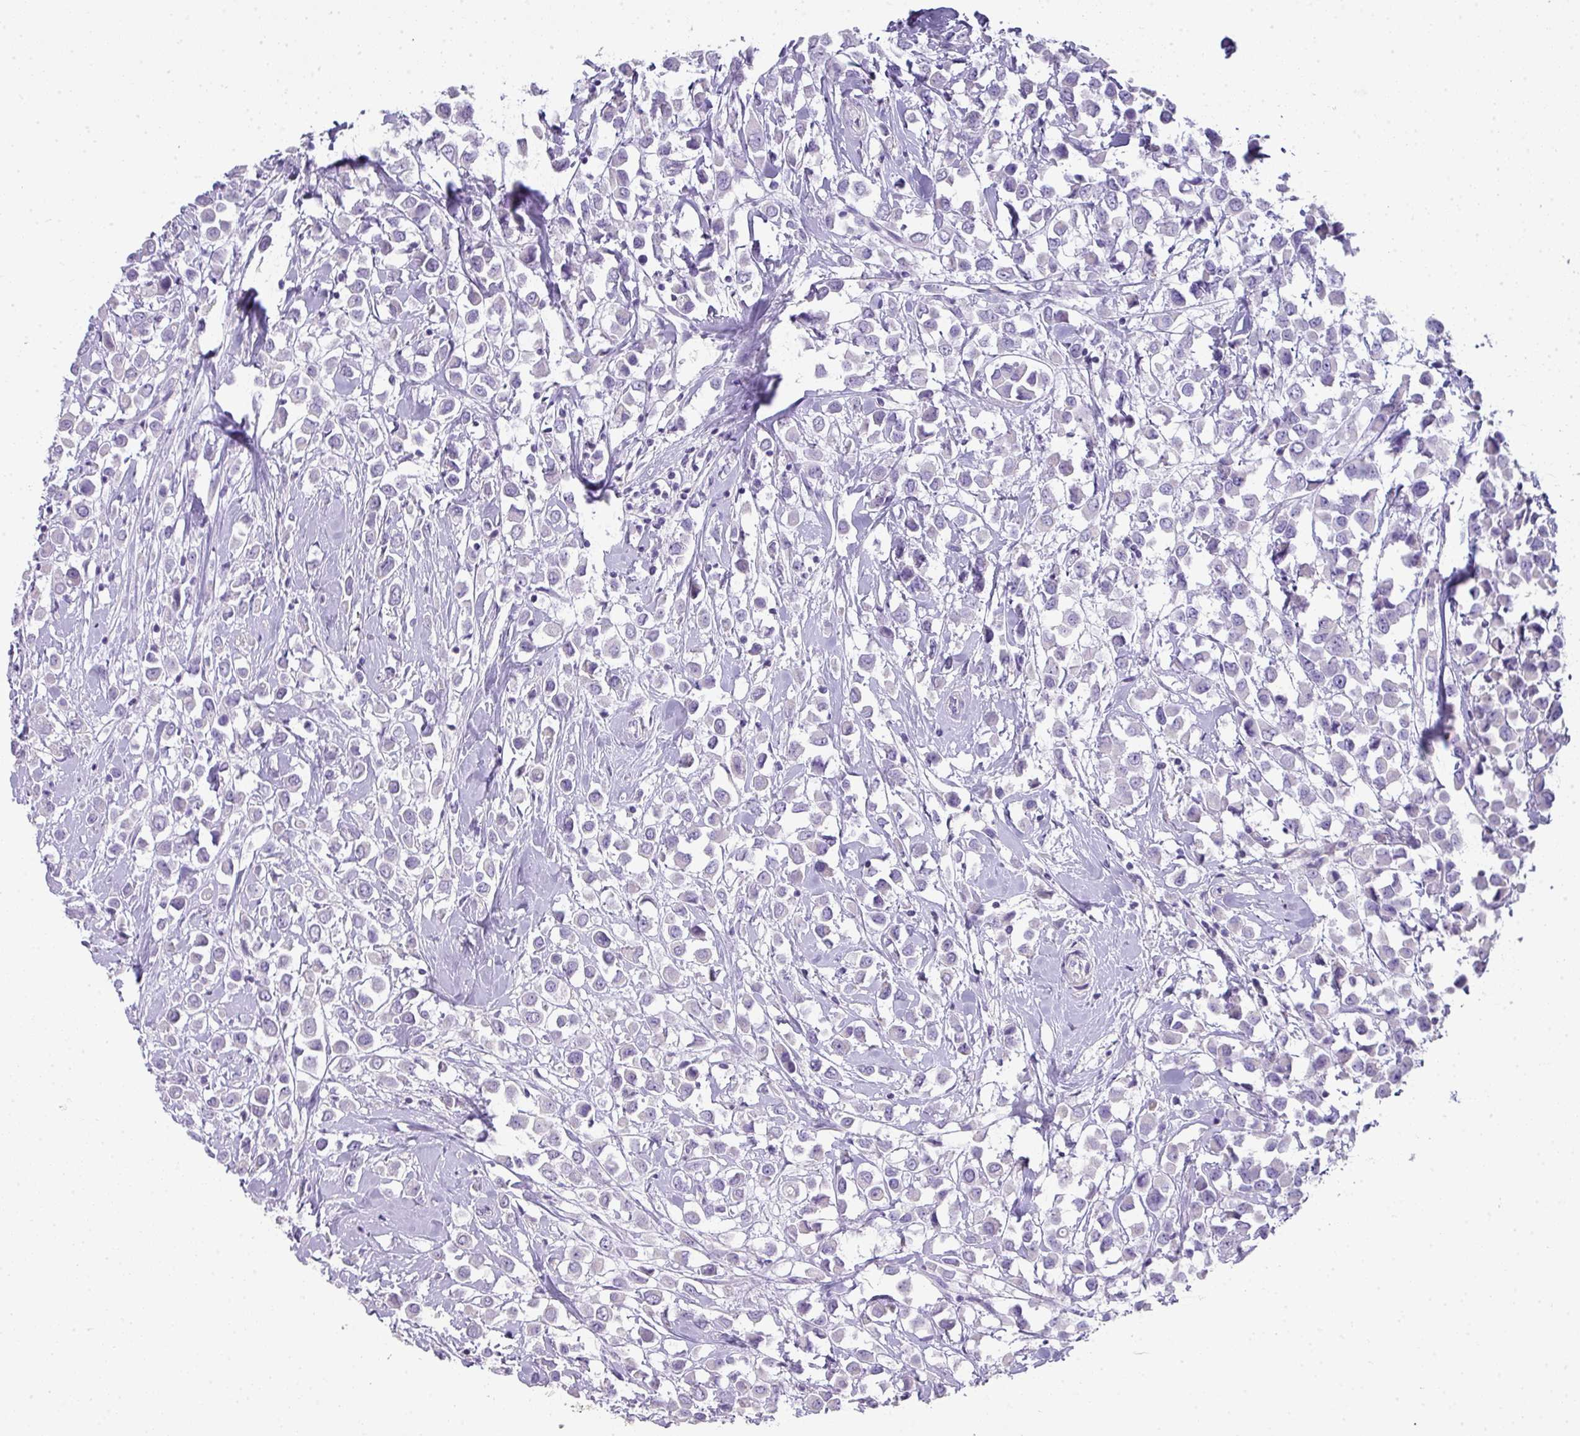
{"staining": {"intensity": "negative", "quantity": "none", "location": "none"}, "tissue": "breast cancer", "cell_type": "Tumor cells", "image_type": "cancer", "snomed": [{"axis": "morphology", "description": "Duct carcinoma"}, {"axis": "topography", "description": "Breast"}], "caption": "Protein analysis of breast cancer demonstrates no significant staining in tumor cells. (Stains: DAB (3,3'-diaminobenzidine) immunohistochemistry with hematoxylin counter stain, Microscopy: brightfield microscopy at high magnification).", "gene": "GLI4", "patient": {"sex": "female", "age": 87}}